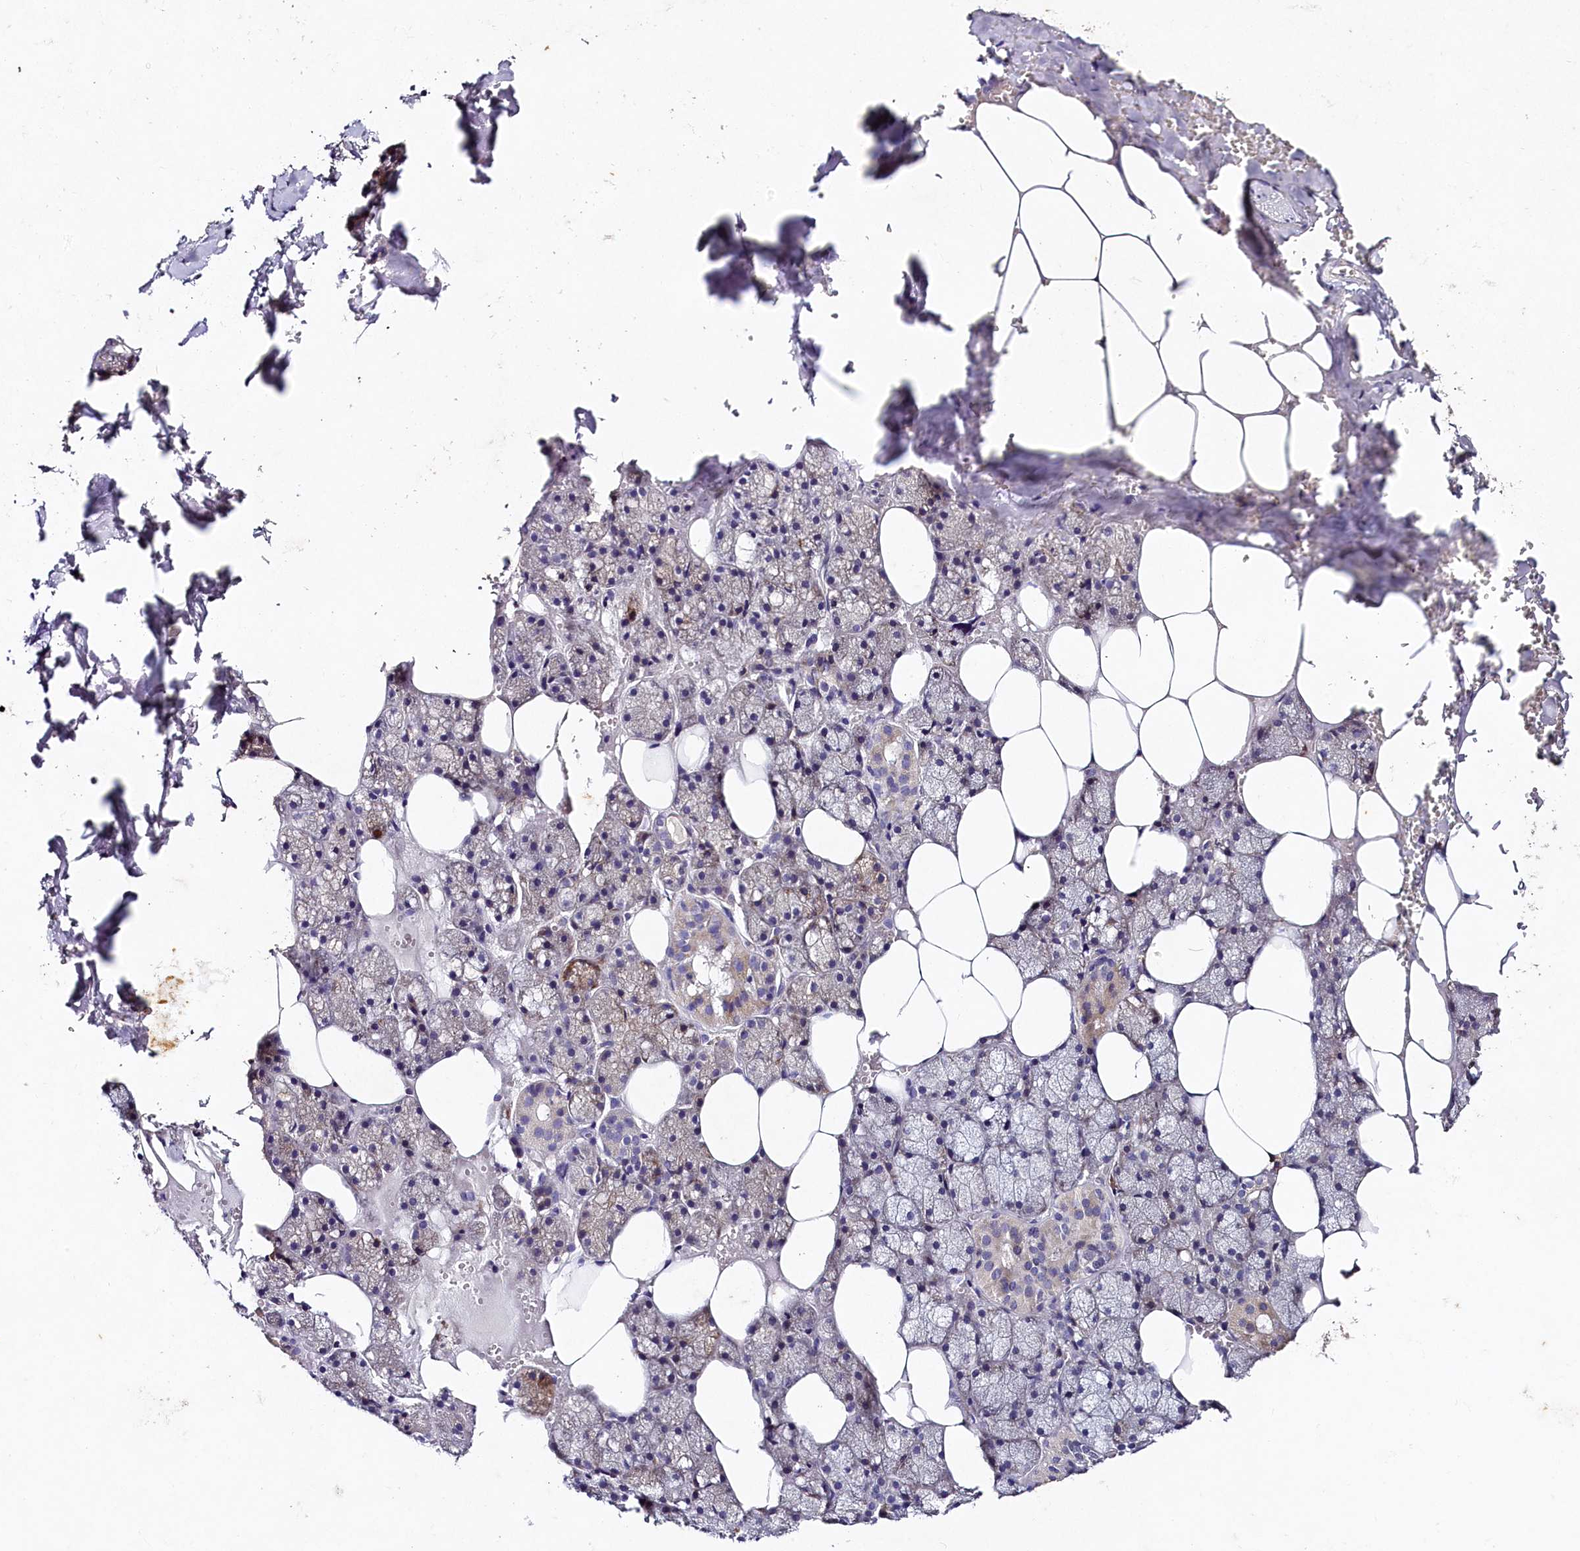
{"staining": {"intensity": "weak", "quantity": "<25%", "location": "cytoplasmic/membranous"}, "tissue": "salivary gland", "cell_type": "Glandular cells", "image_type": "normal", "snomed": [{"axis": "morphology", "description": "Normal tissue, NOS"}, {"axis": "topography", "description": "Salivary gland"}], "caption": "Glandular cells are negative for protein expression in normal human salivary gland. (DAB IHC with hematoxylin counter stain).", "gene": "ST7L", "patient": {"sex": "male", "age": 62}}